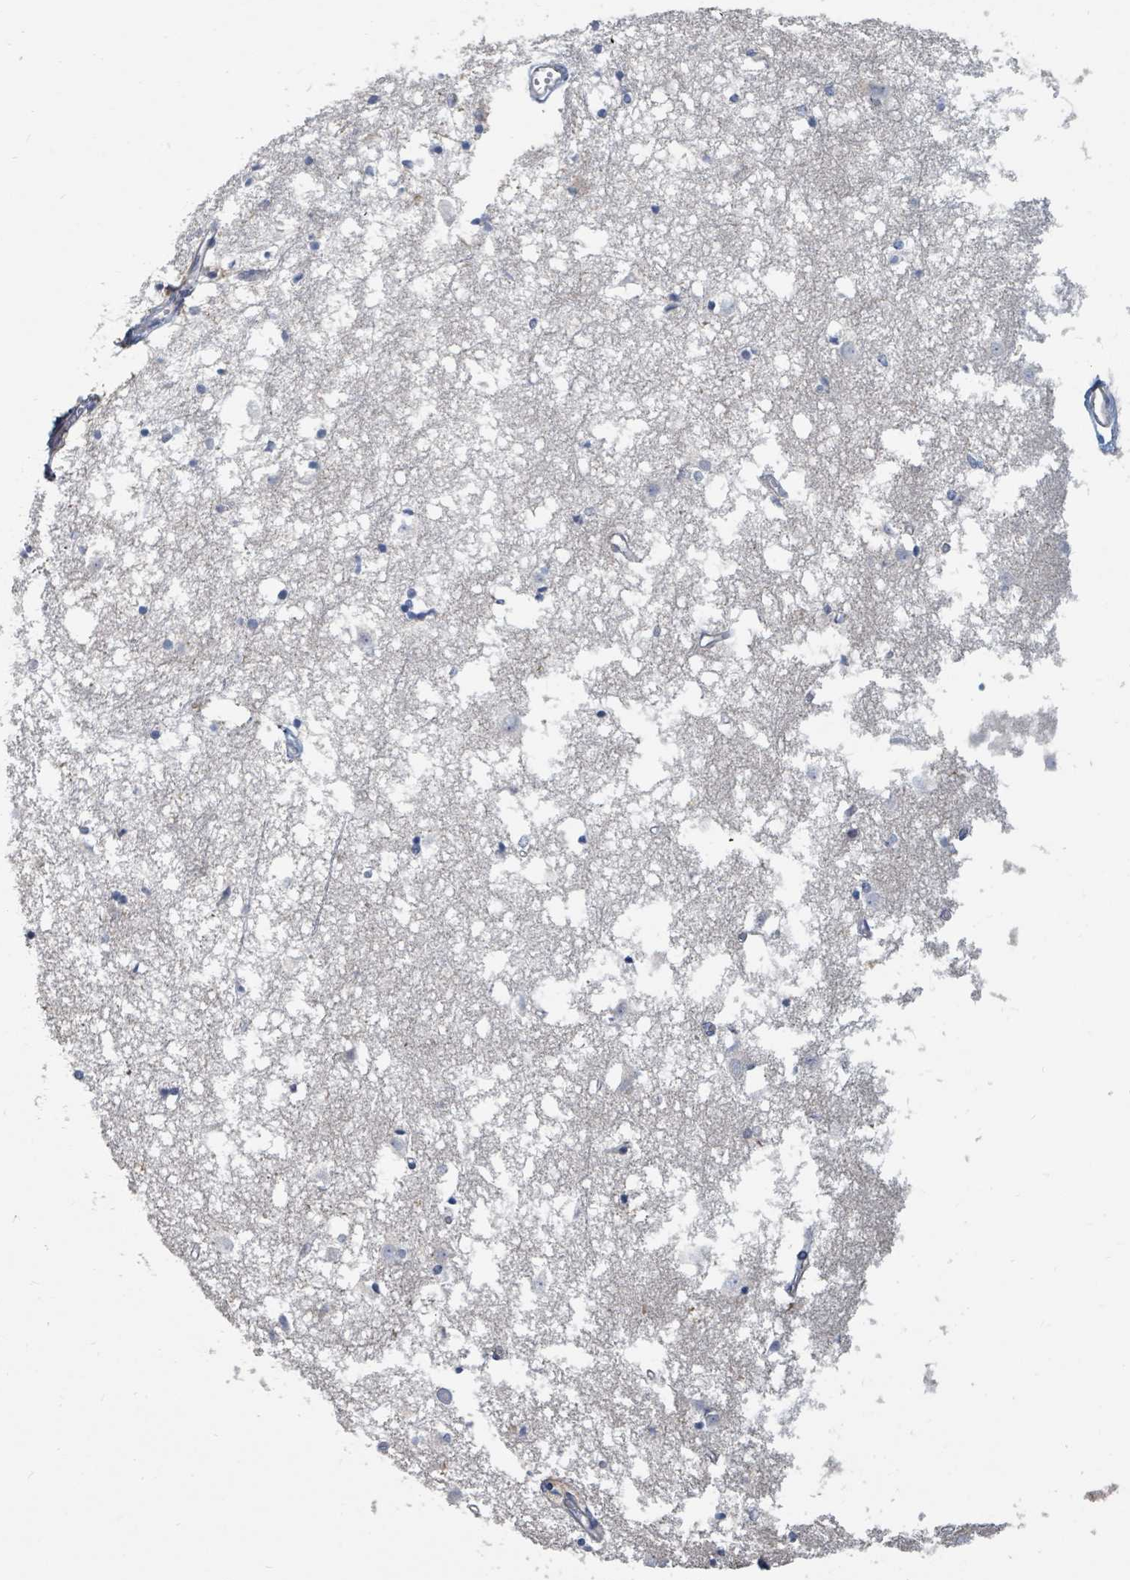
{"staining": {"intensity": "negative", "quantity": "none", "location": "none"}, "tissue": "caudate", "cell_type": "Glial cells", "image_type": "normal", "snomed": [{"axis": "morphology", "description": "Normal tissue, NOS"}, {"axis": "topography", "description": "Lateral ventricle wall"}], "caption": "Image shows no significant protein positivity in glial cells of unremarkable caudate.", "gene": "ARGFX", "patient": {"sex": "male", "age": 45}}